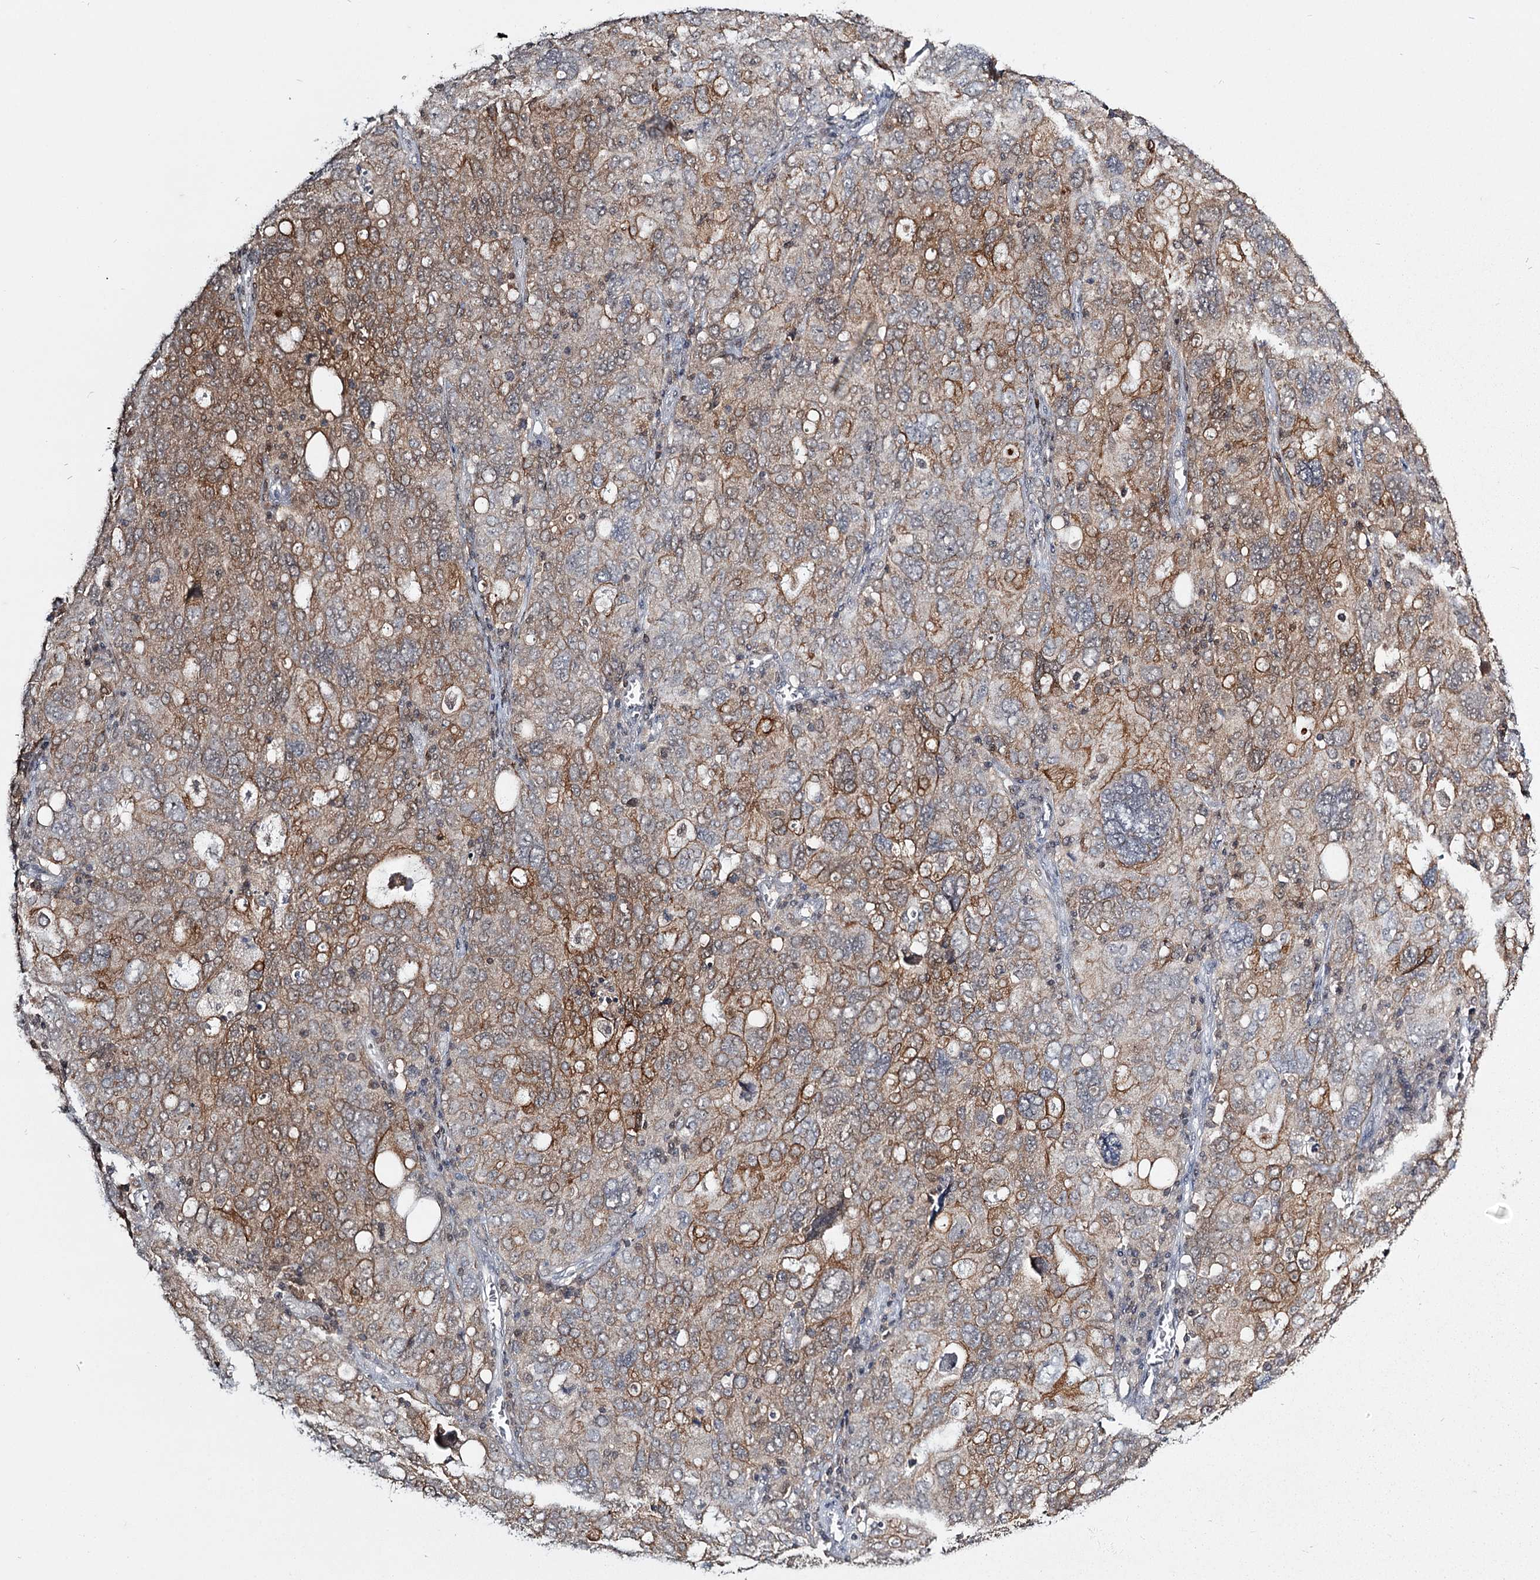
{"staining": {"intensity": "moderate", "quantity": "25%-75%", "location": "cytoplasmic/membranous"}, "tissue": "ovarian cancer", "cell_type": "Tumor cells", "image_type": "cancer", "snomed": [{"axis": "morphology", "description": "Carcinoma, endometroid"}, {"axis": "topography", "description": "Ovary"}], "caption": "Immunohistochemistry (IHC) micrograph of neoplastic tissue: ovarian cancer stained using immunohistochemistry (IHC) displays medium levels of moderate protein expression localized specifically in the cytoplasmic/membranous of tumor cells, appearing as a cytoplasmic/membranous brown color.", "gene": "TMEM70", "patient": {"sex": "female", "age": 62}}